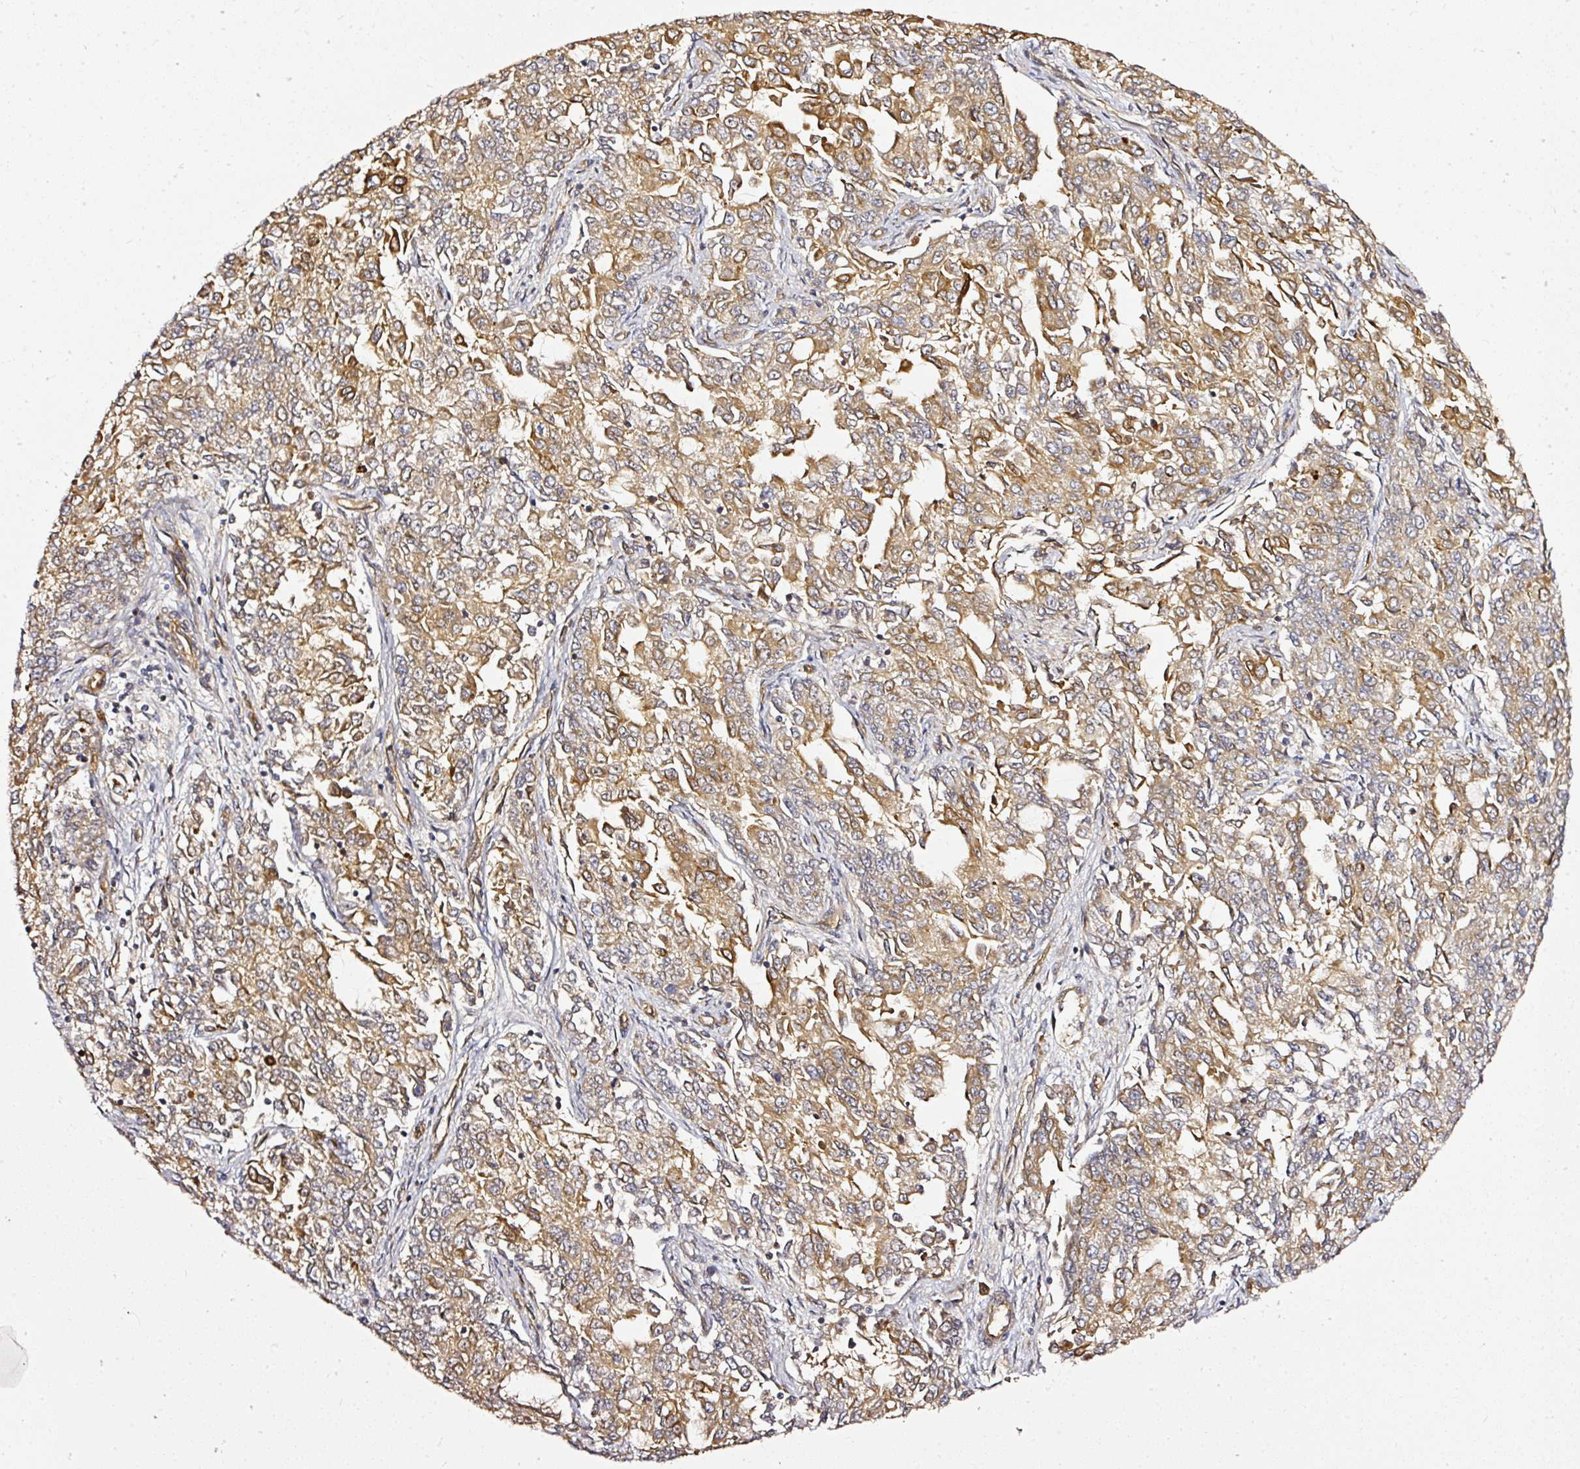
{"staining": {"intensity": "moderate", "quantity": ">75%", "location": "cytoplasmic/membranous"}, "tissue": "endometrial cancer", "cell_type": "Tumor cells", "image_type": "cancer", "snomed": [{"axis": "morphology", "description": "Adenocarcinoma, NOS"}, {"axis": "topography", "description": "Endometrium"}], "caption": "Endometrial cancer stained for a protein (brown) reveals moderate cytoplasmic/membranous positive staining in approximately >75% of tumor cells.", "gene": "MIF4GD", "patient": {"sex": "female", "age": 50}}